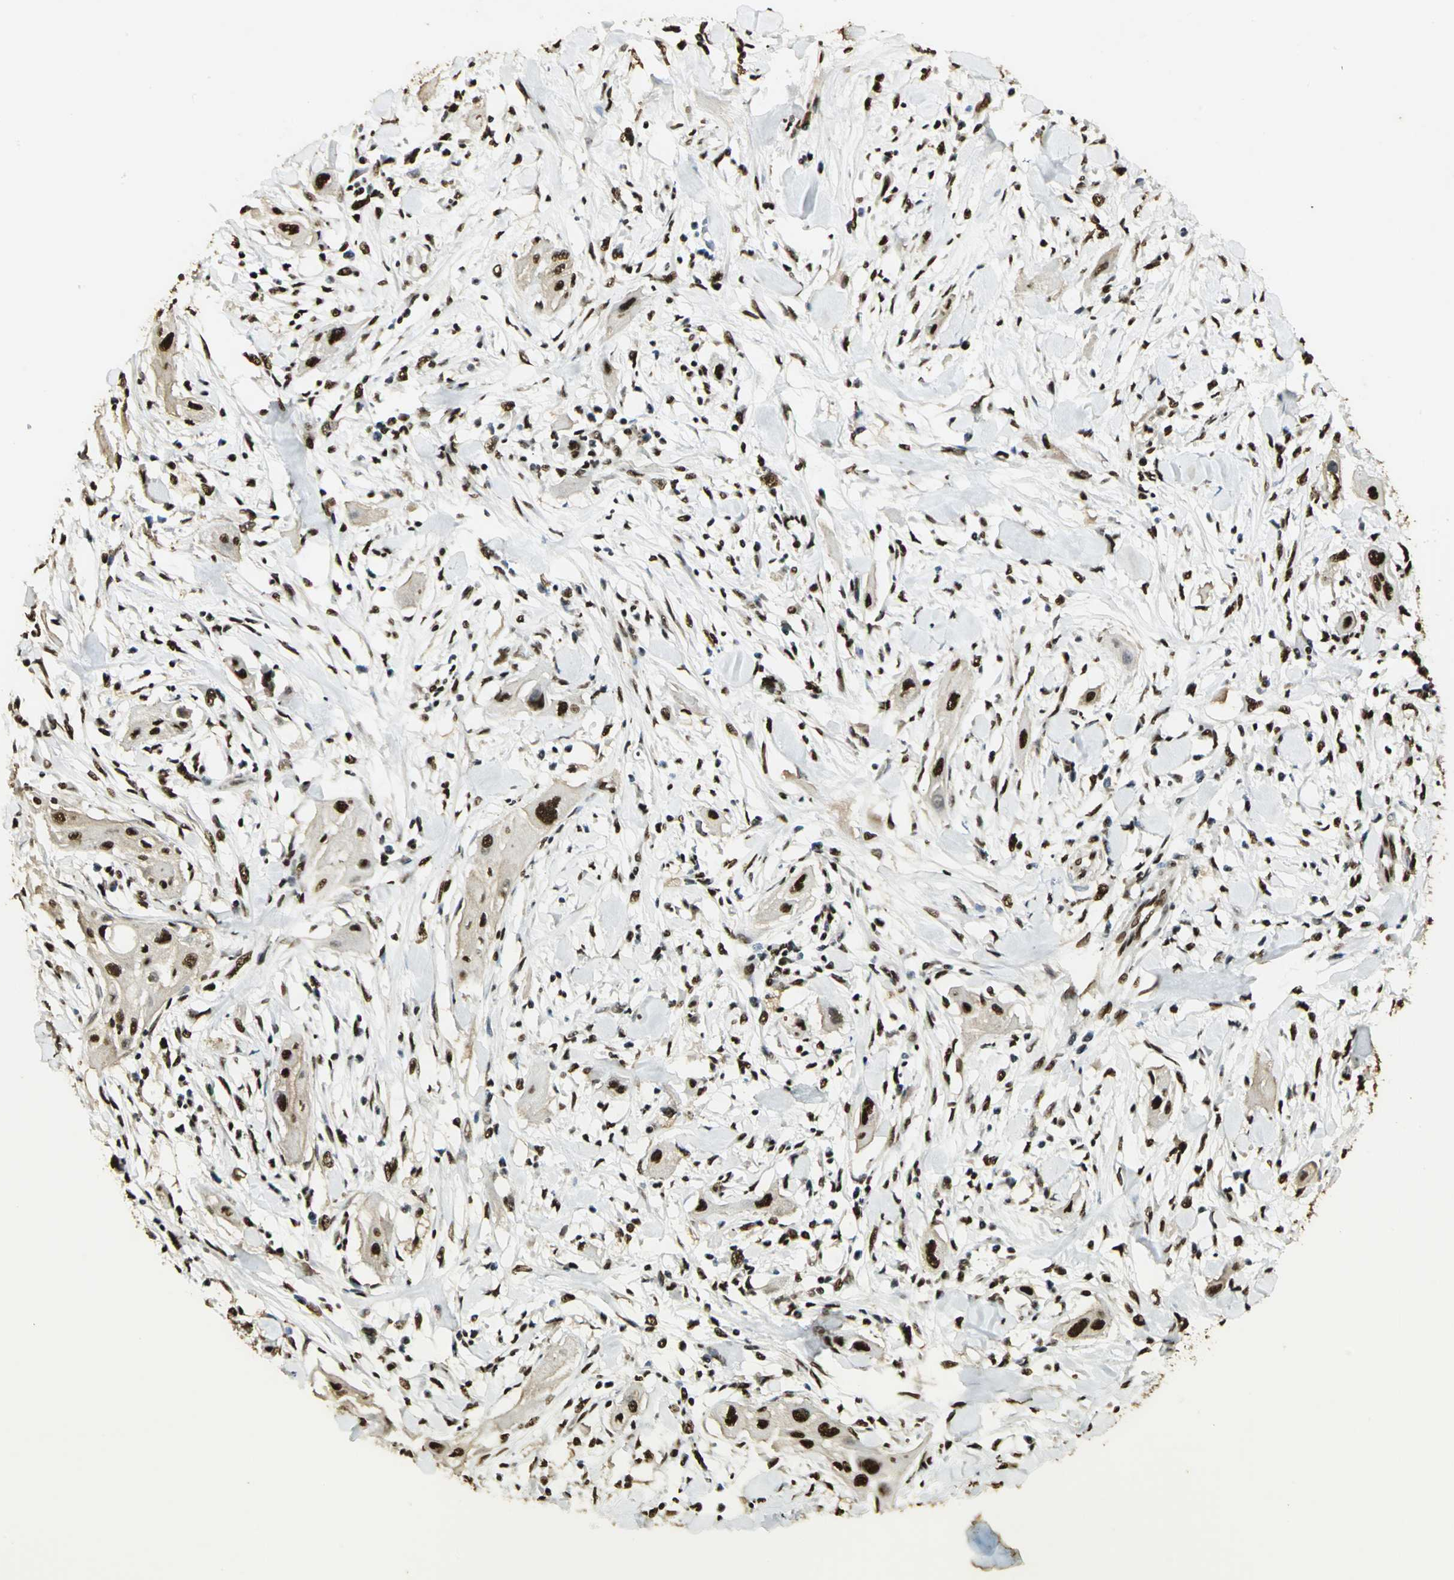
{"staining": {"intensity": "strong", "quantity": ">75%", "location": "nuclear"}, "tissue": "lung cancer", "cell_type": "Tumor cells", "image_type": "cancer", "snomed": [{"axis": "morphology", "description": "Squamous cell carcinoma, NOS"}, {"axis": "topography", "description": "Lung"}], "caption": "Tumor cells demonstrate strong nuclear expression in about >75% of cells in lung cancer. (IHC, brightfield microscopy, high magnification).", "gene": "SET", "patient": {"sex": "female", "age": 47}}